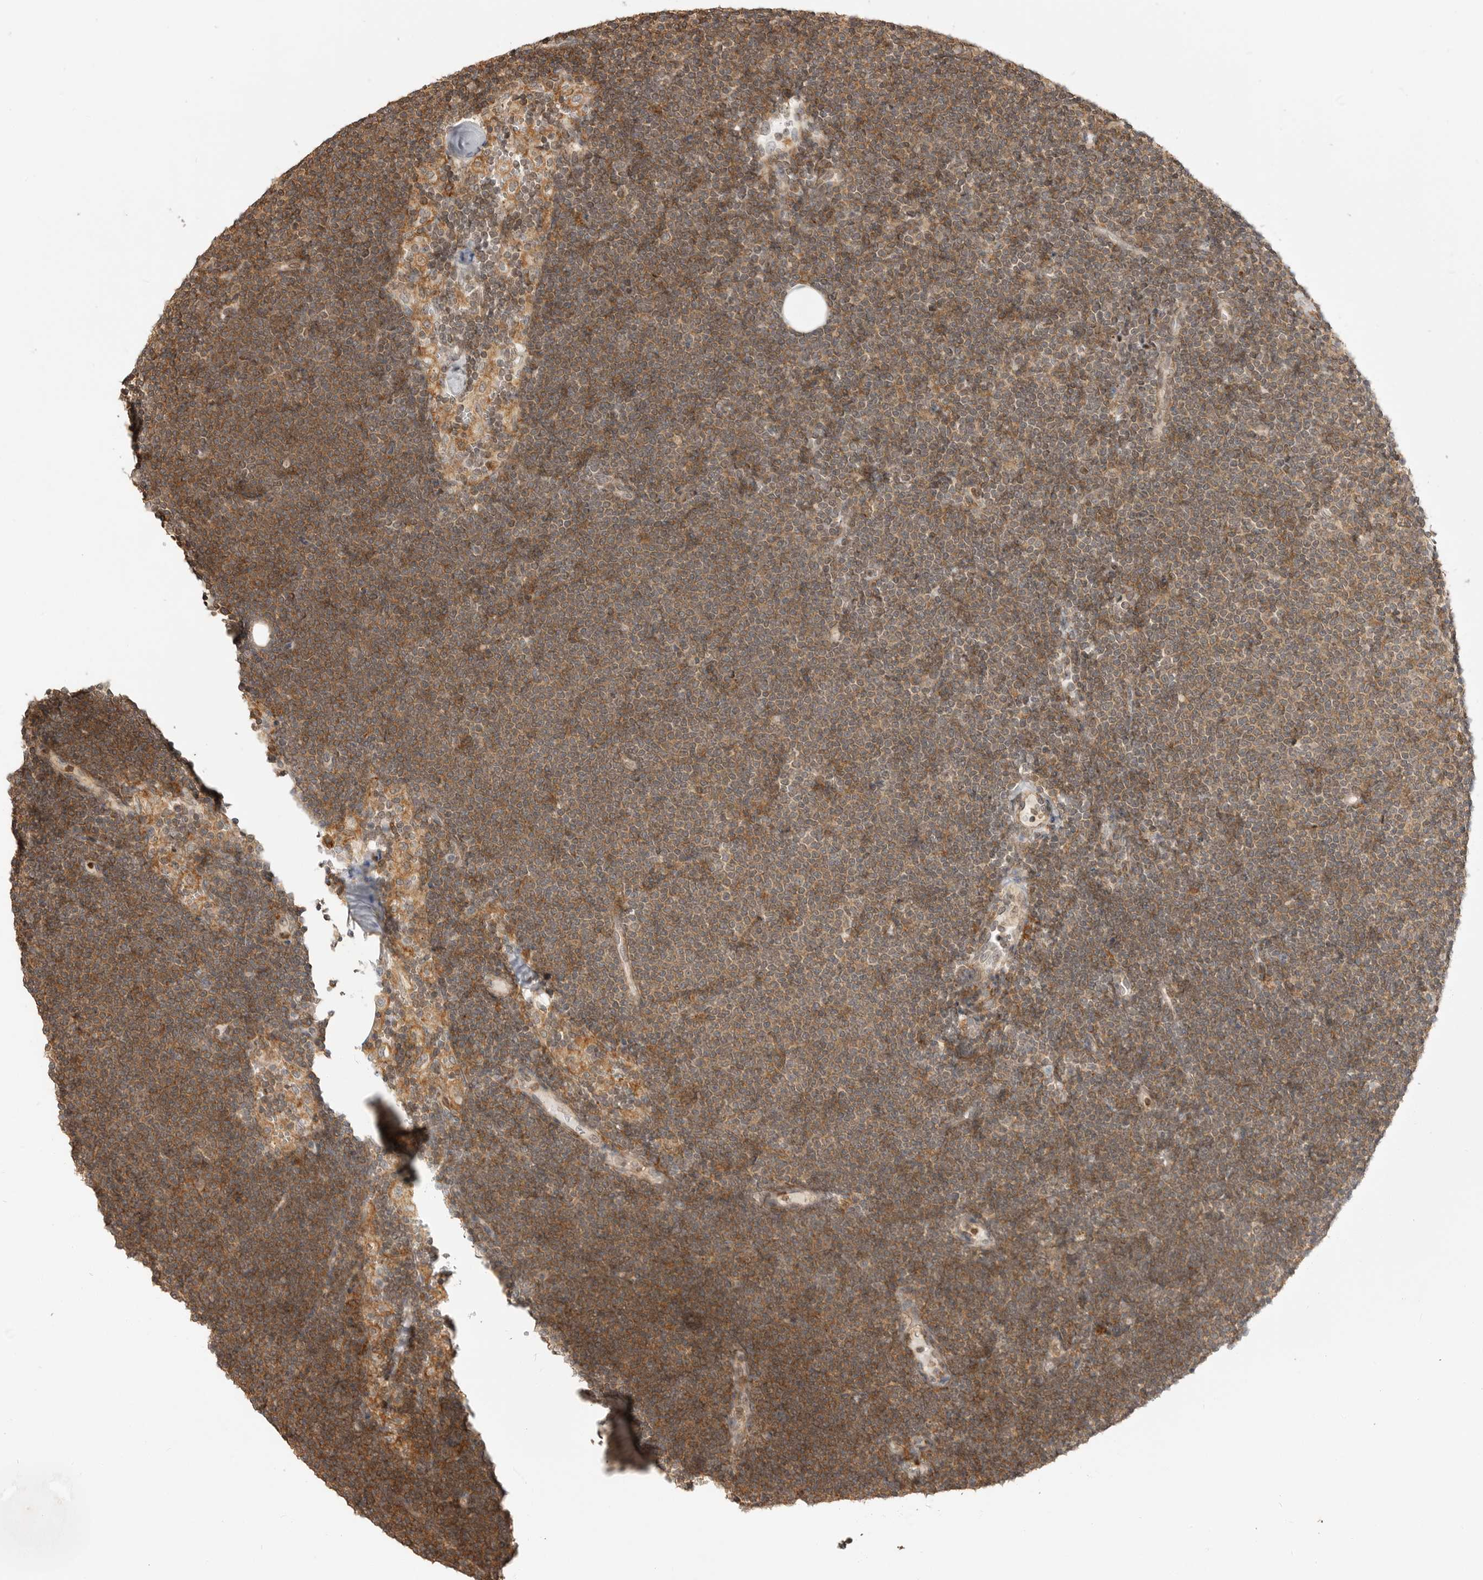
{"staining": {"intensity": "moderate", "quantity": ">75%", "location": "cytoplasmic/membranous"}, "tissue": "lymphoma", "cell_type": "Tumor cells", "image_type": "cancer", "snomed": [{"axis": "morphology", "description": "Malignant lymphoma, non-Hodgkin's type, Low grade"}, {"axis": "topography", "description": "Lymph node"}], "caption": "Tumor cells demonstrate medium levels of moderate cytoplasmic/membranous positivity in about >75% of cells in human lymphoma.", "gene": "GPC2", "patient": {"sex": "female", "age": 53}}